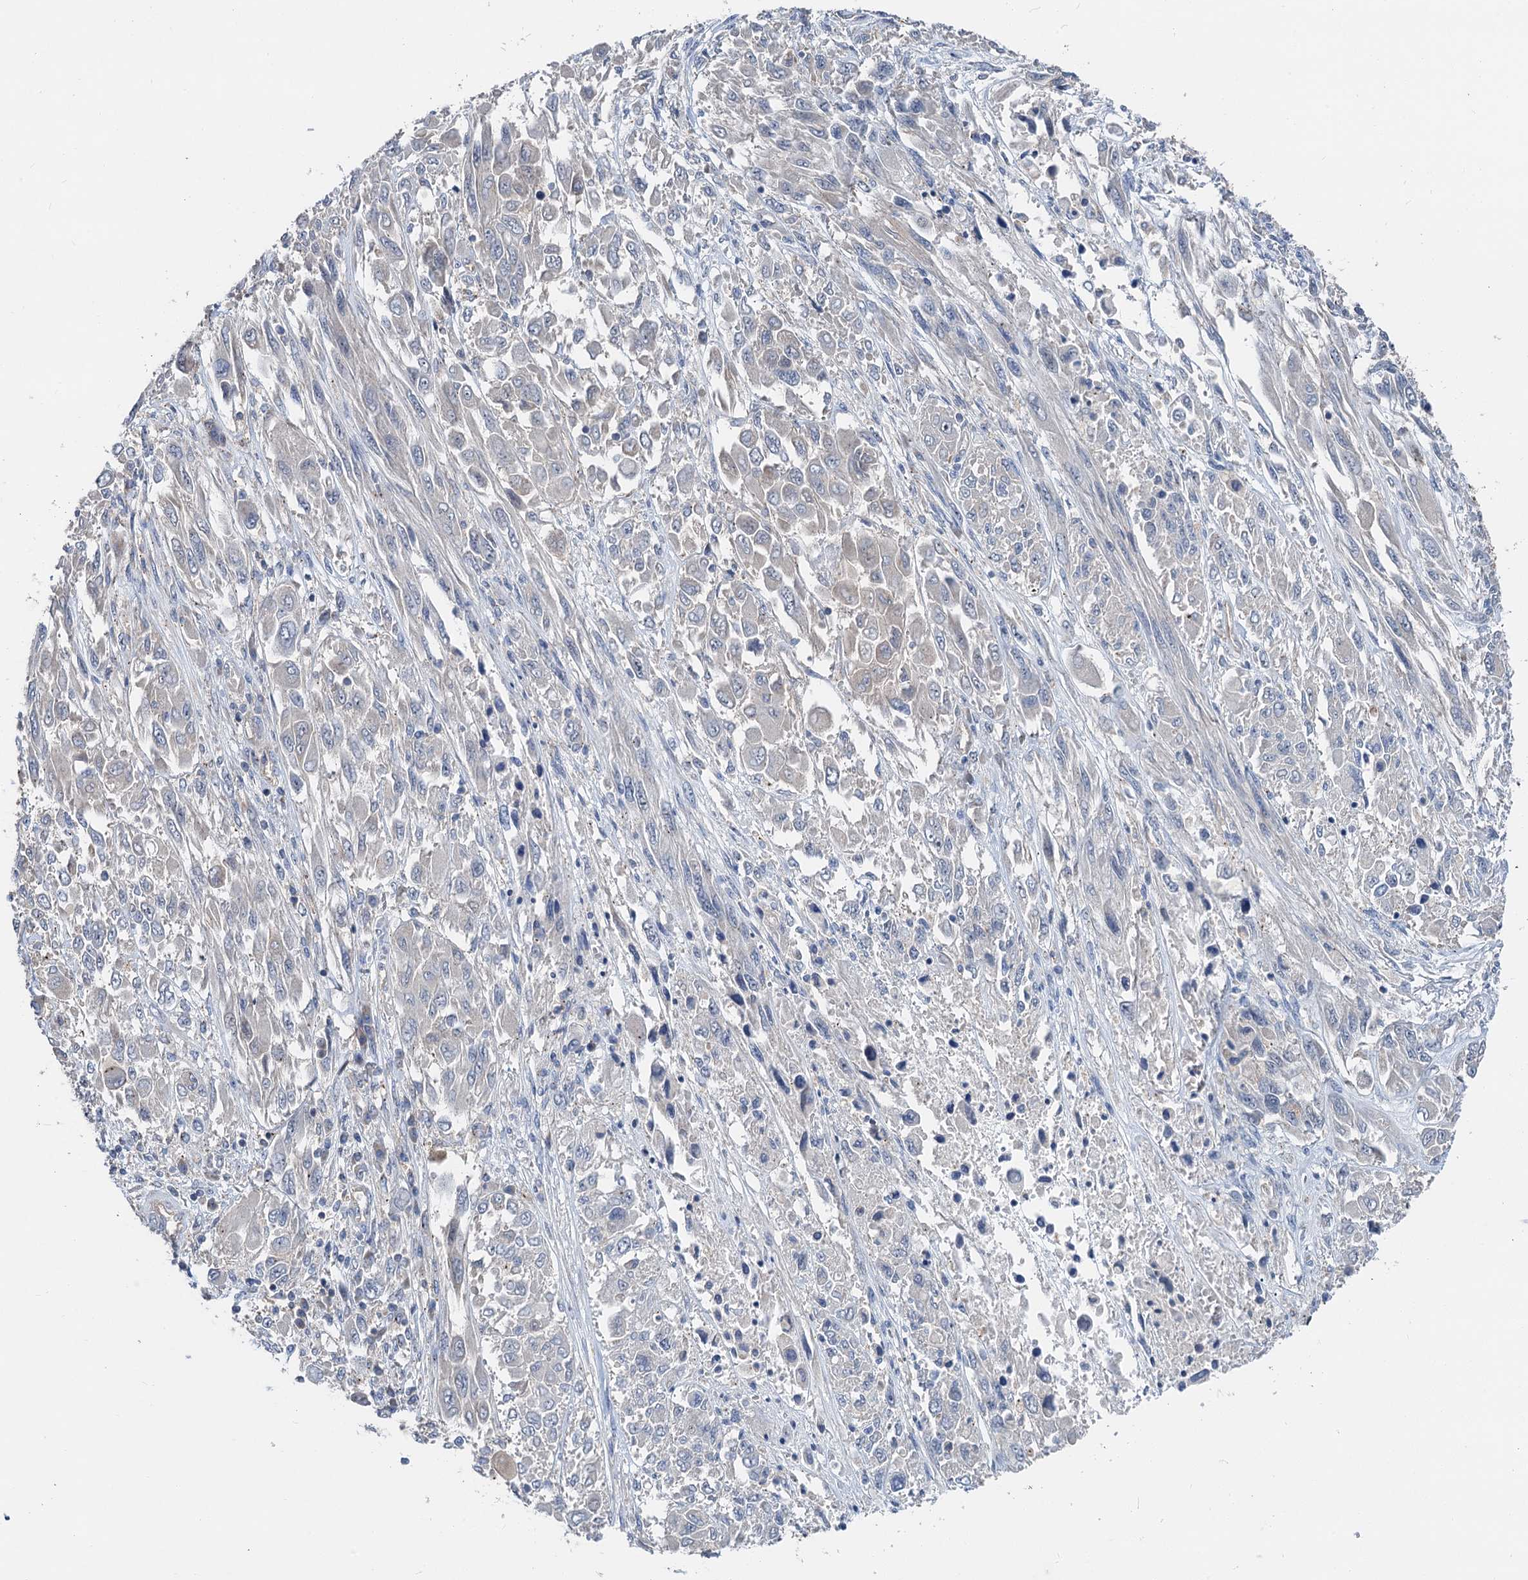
{"staining": {"intensity": "negative", "quantity": "none", "location": "none"}, "tissue": "melanoma", "cell_type": "Tumor cells", "image_type": "cancer", "snomed": [{"axis": "morphology", "description": "Malignant melanoma, NOS"}, {"axis": "topography", "description": "Skin"}], "caption": "Immunohistochemistry image of neoplastic tissue: human melanoma stained with DAB (3,3'-diaminobenzidine) displays no significant protein positivity in tumor cells.", "gene": "ANKRD26", "patient": {"sex": "female", "age": 91}}